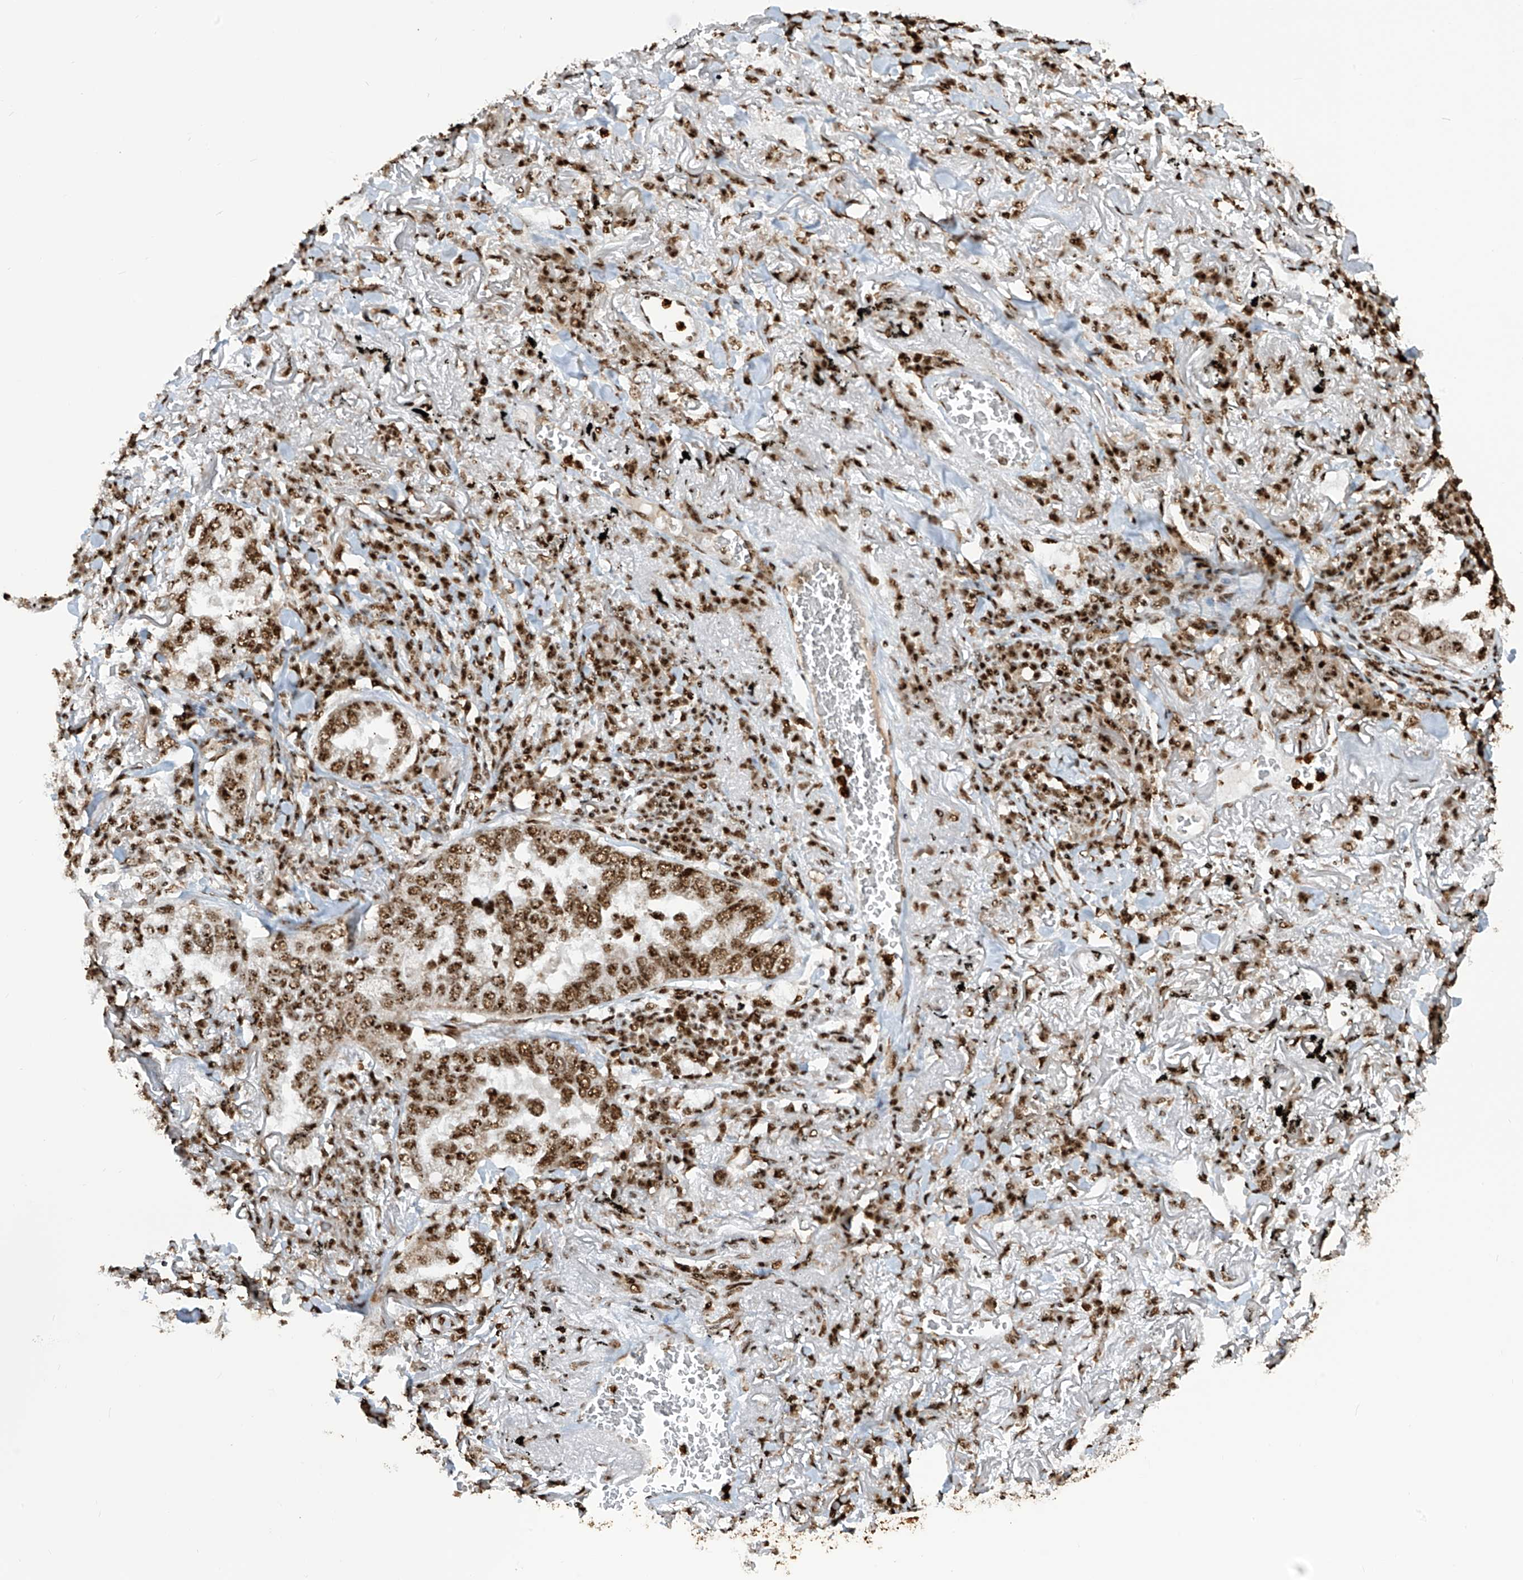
{"staining": {"intensity": "strong", "quantity": ">75%", "location": "nuclear"}, "tissue": "lung cancer", "cell_type": "Tumor cells", "image_type": "cancer", "snomed": [{"axis": "morphology", "description": "Adenocarcinoma, NOS"}, {"axis": "topography", "description": "Lung"}], "caption": "An immunohistochemistry (IHC) micrograph of neoplastic tissue is shown. Protein staining in brown labels strong nuclear positivity in adenocarcinoma (lung) within tumor cells.", "gene": "LBH", "patient": {"sex": "male", "age": 65}}